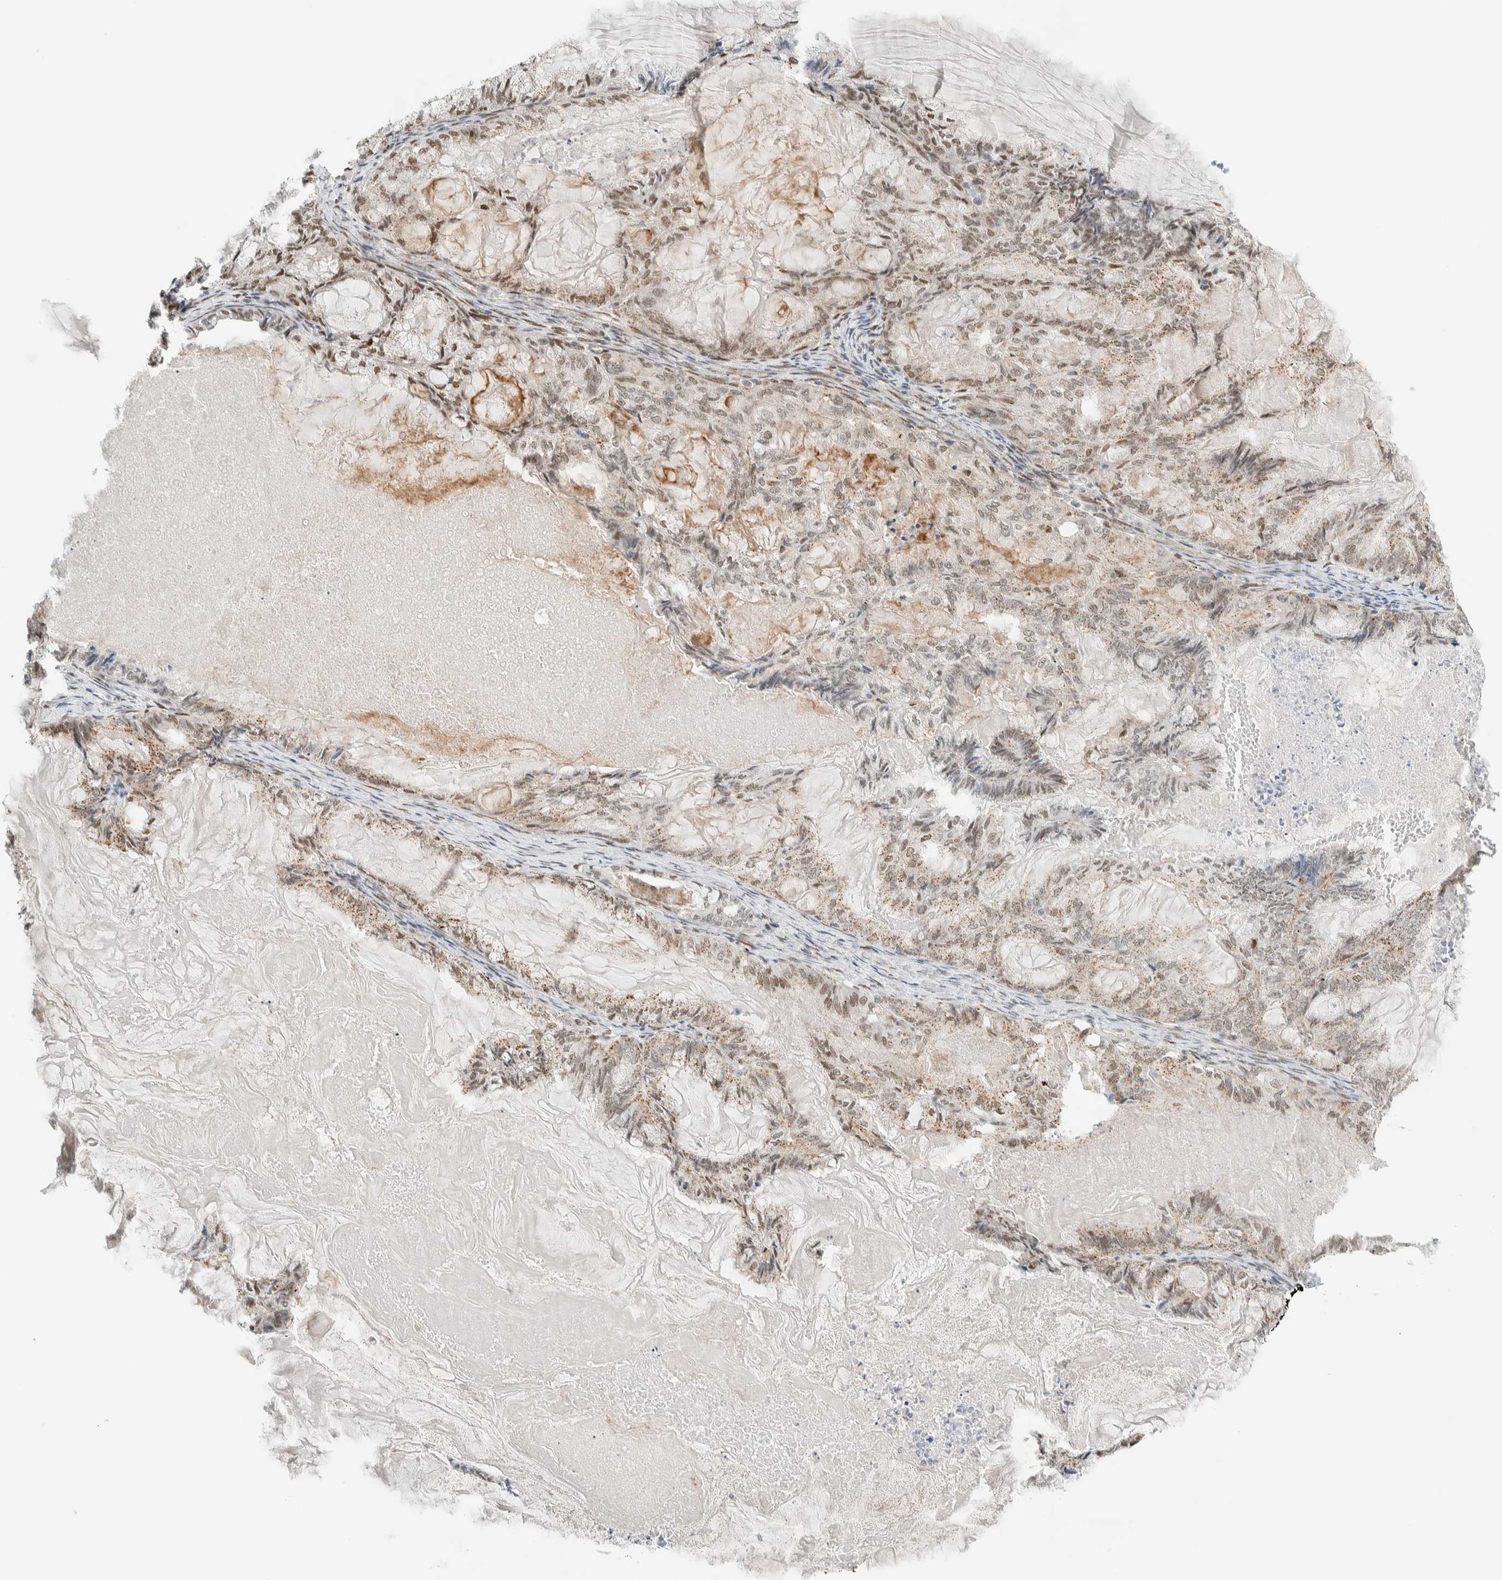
{"staining": {"intensity": "weak", "quantity": "25%-75%", "location": "cytoplasmic/membranous,nuclear"}, "tissue": "endometrial cancer", "cell_type": "Tumor cells", "image_type": "cancer", "snomed": [{"axis": "morphology", "description": "Adenocarcinoma, NOS"}, {"axis": "topography", "description": "Endometrium"}], "caption": "Immunohistochemical staining of human adenocarcinoma (endometrial) displays weak cytoplasmic/membranous and nuclear protein positivity in approximately 25%-75% of tumor cells.", "gene": "TFE3", "patient": {"sex": "female", "age": 86}}